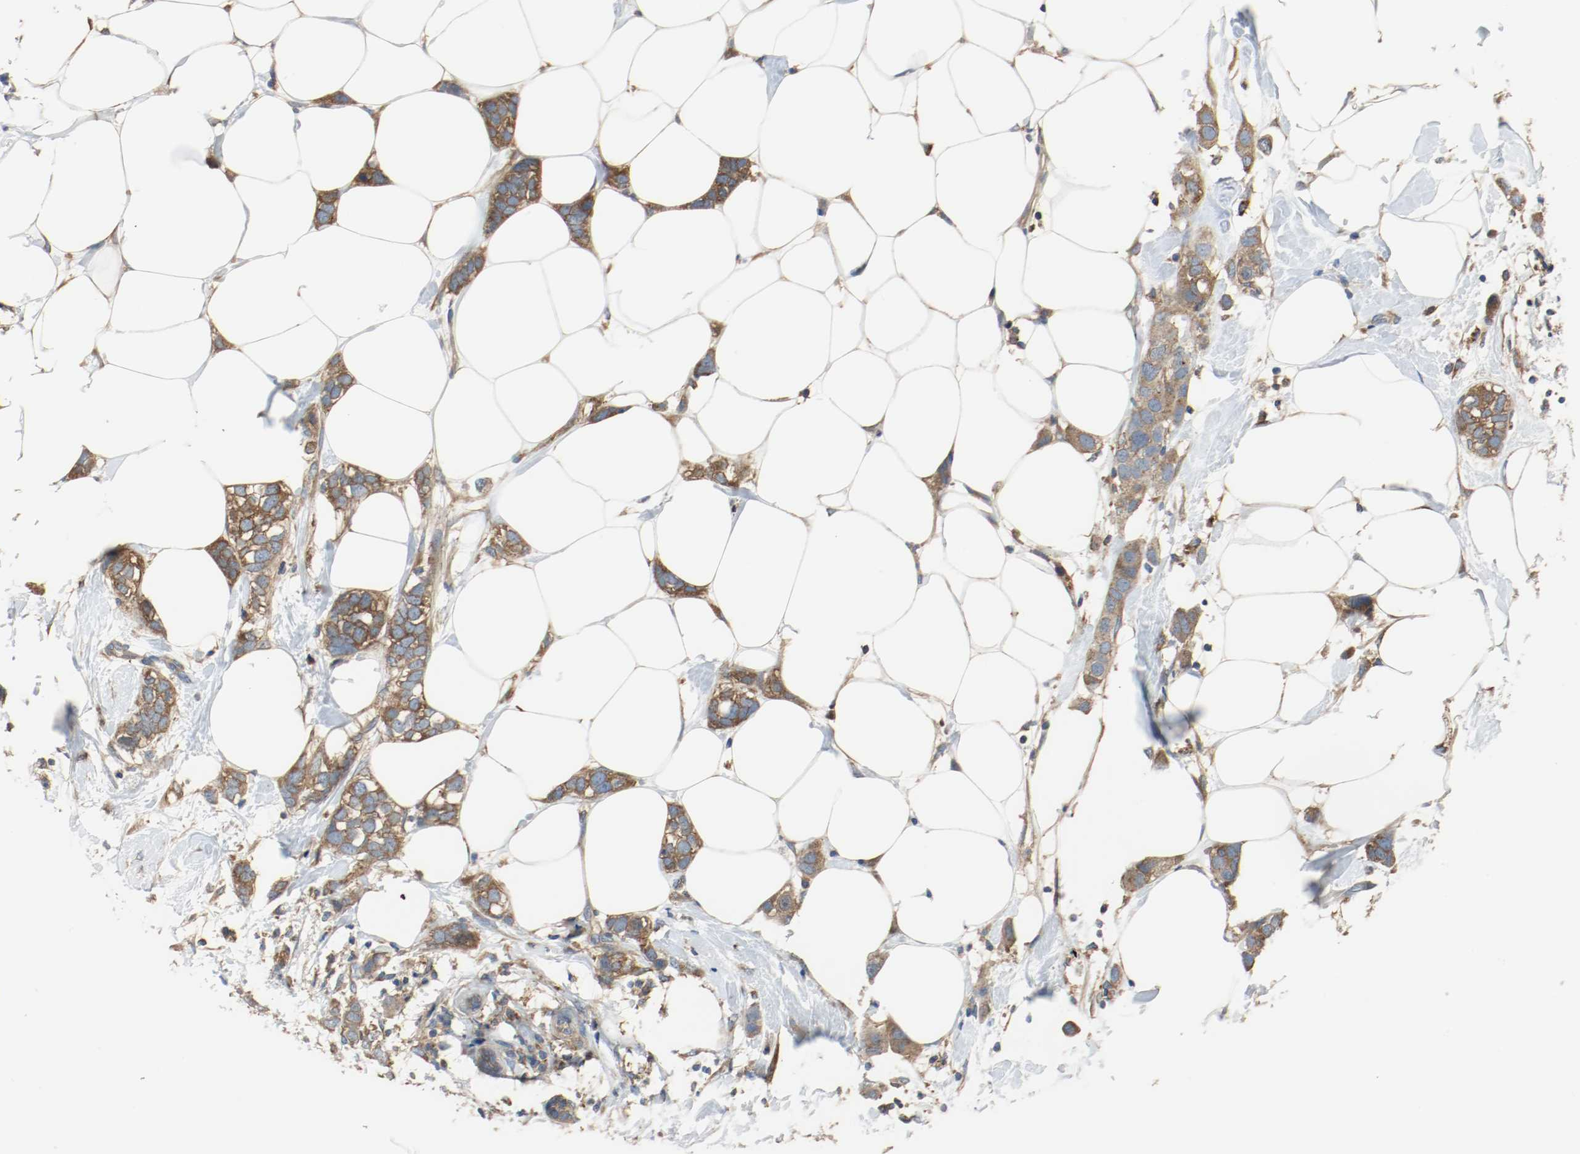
{"staining": {"intensity": "strong", "quantity": ">75%", "location": "cytoplasmic/membranous"}, "tissue": "breast cancer", "cell_type": "Tumor cells", "image_type": "cancer", "snomed": [{"axis": "morphology", "description": "Normal tissue, NOS"}, {"axis": "morphology", "description": "Duct carcinoma"}, {"axis": "topography", "description": "Breast"}], "caption": "IHC photomicrograph of human breast infiltrating ductal carcinoma stained for a protein (brown), which exhibits high levels of strong cytoplasmic/membranous staining in approximately >75% of tumor cells.", "gene": "HGS", "patient": {"sex": "female", "age": 50}}